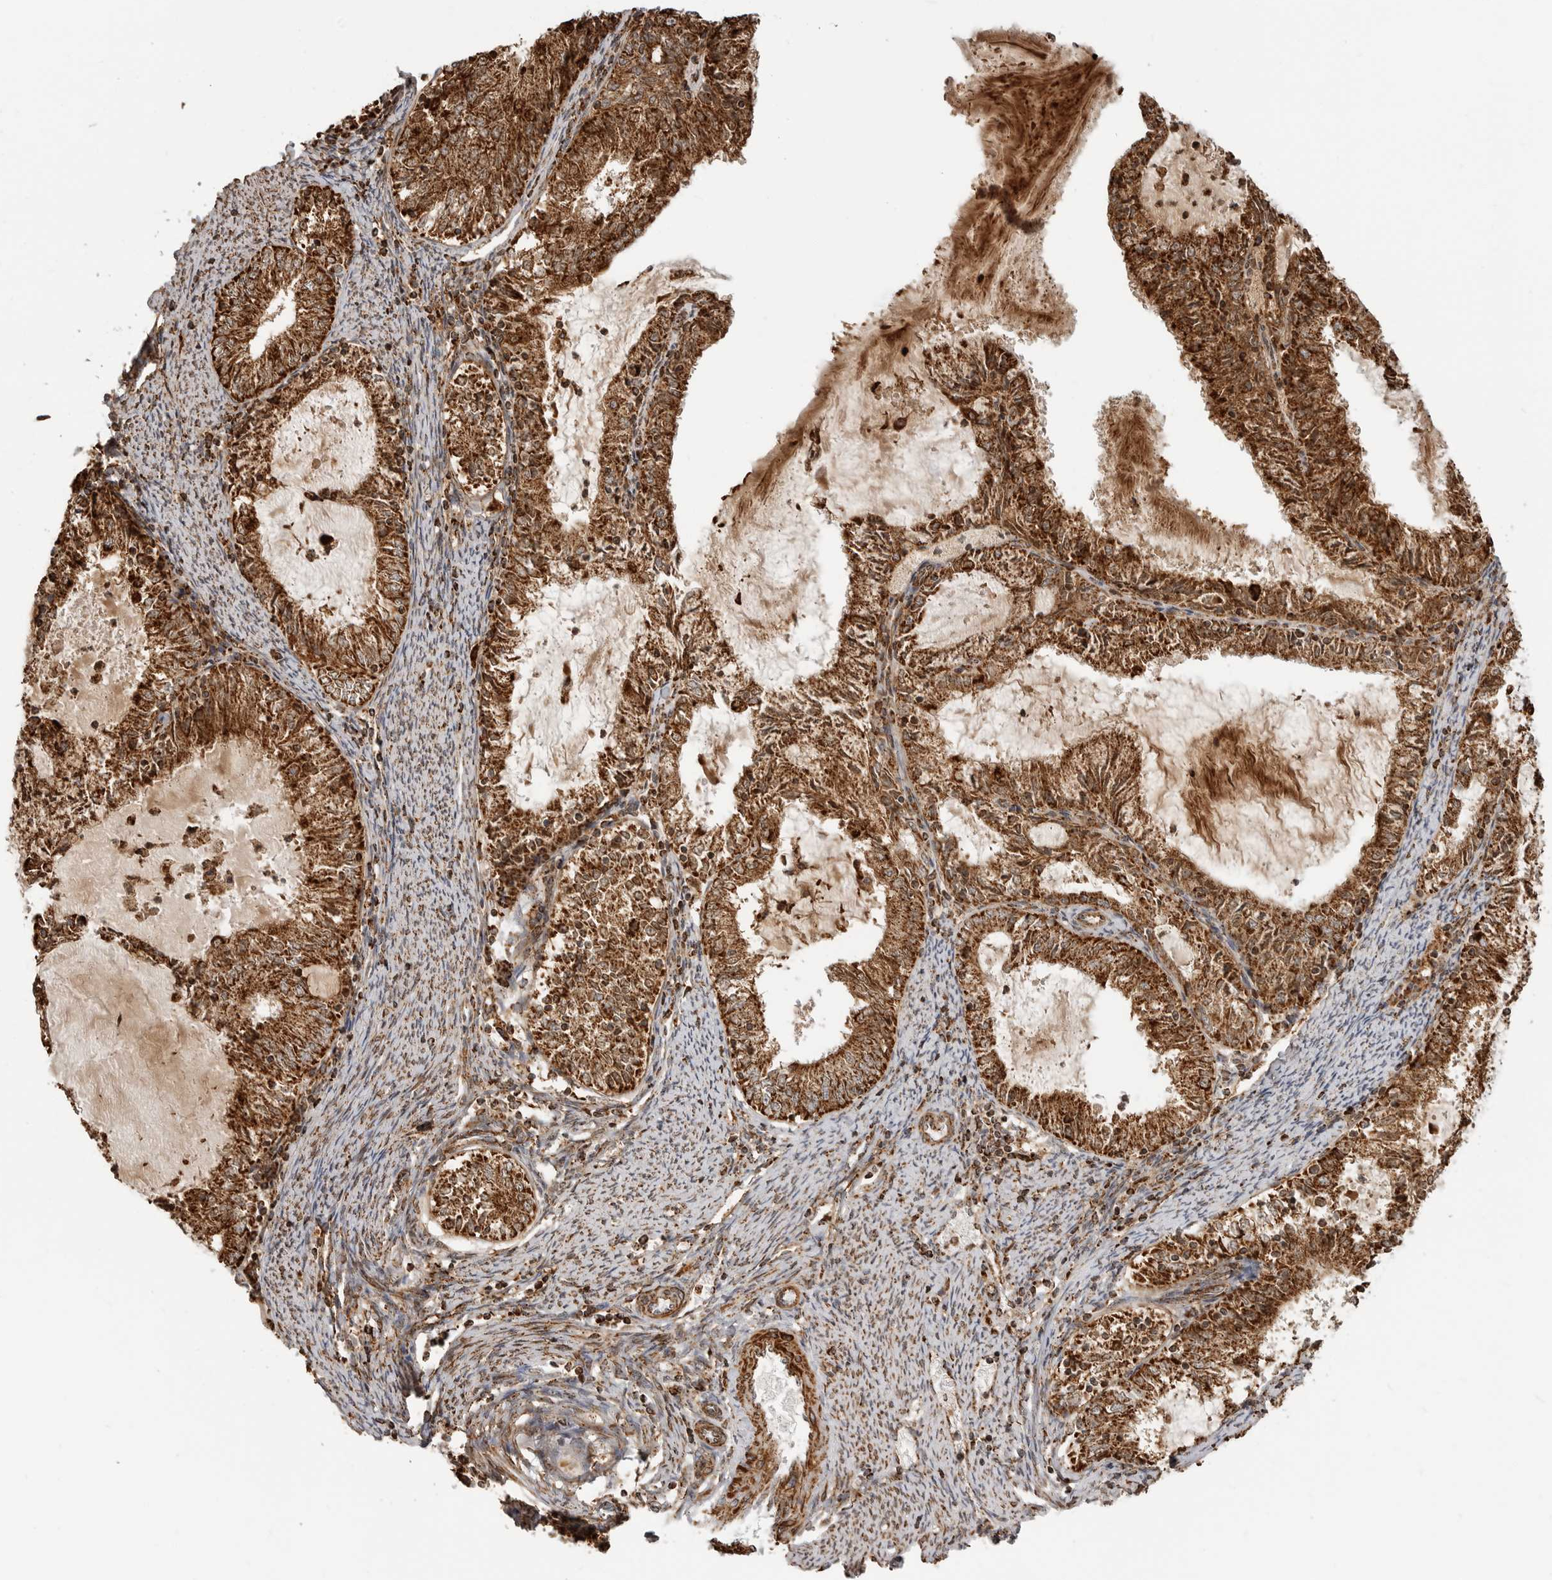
{"staining": {"intensity": "strong", "quantity": ">75%", "location": "cytoplasmic/membranous"}, "tissue": "endometrial cancer", "cell_type": "Tumor cells", "image_type": "cancer", "snomed": [{"axis": "morphology", "description": "Adenocarcinoma, NOS"}, {"axis": "topography", "description": "Endometrium"}], "caption": "This is a photomicrograph of immunohistochemistry (IHC) staining of endometrial adenocarcinoma, which shows strong expression in the cytoplasmic/membranous of tumor cells.", "gene": "BMP2K", "patient": {"sex": "female", "age": 57}}